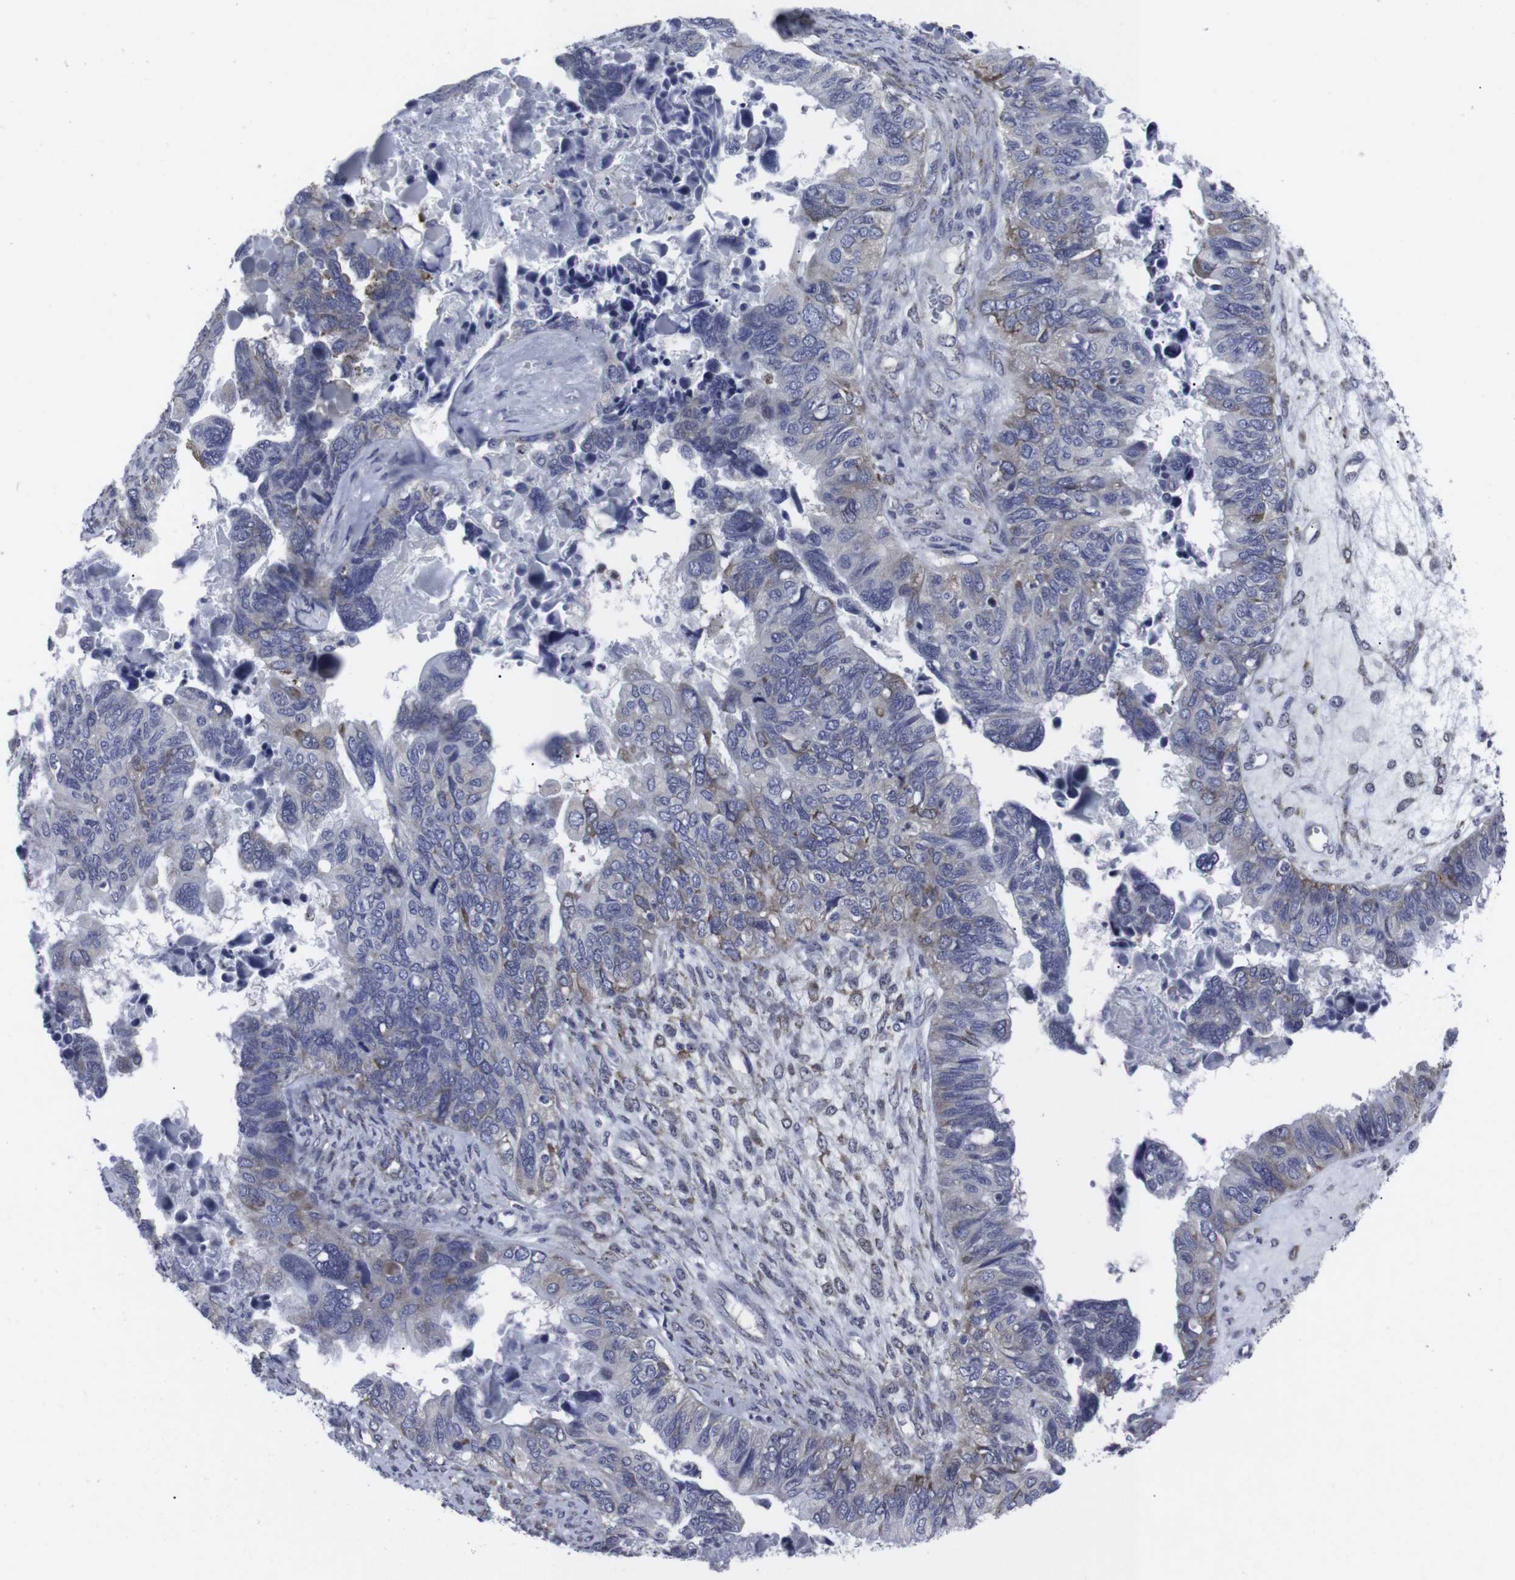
{"staining": {"intensity": "moderate", "quantity": "<25%", "location": "cytoplasmic/membranous"}, "tissue": "ovarian cancer", "cell_type": "Tumor cells", "image_type": "cancer", "snomed": [{"axis": "morphology", "description": "Cystadenocarcinoma, serous, NOS"}, {"axis": "topography", "description": "Ovary"}], "caption": "Serous cystadenocarcinoma (ovarian) stained with immunohistochemistry (IHC) displays moderate cytoplasmic/membranous positivity in approximately <25% of tumor cells.", "gene": "GEMIN2", "patient": {"sex": "female", "age": 79}}